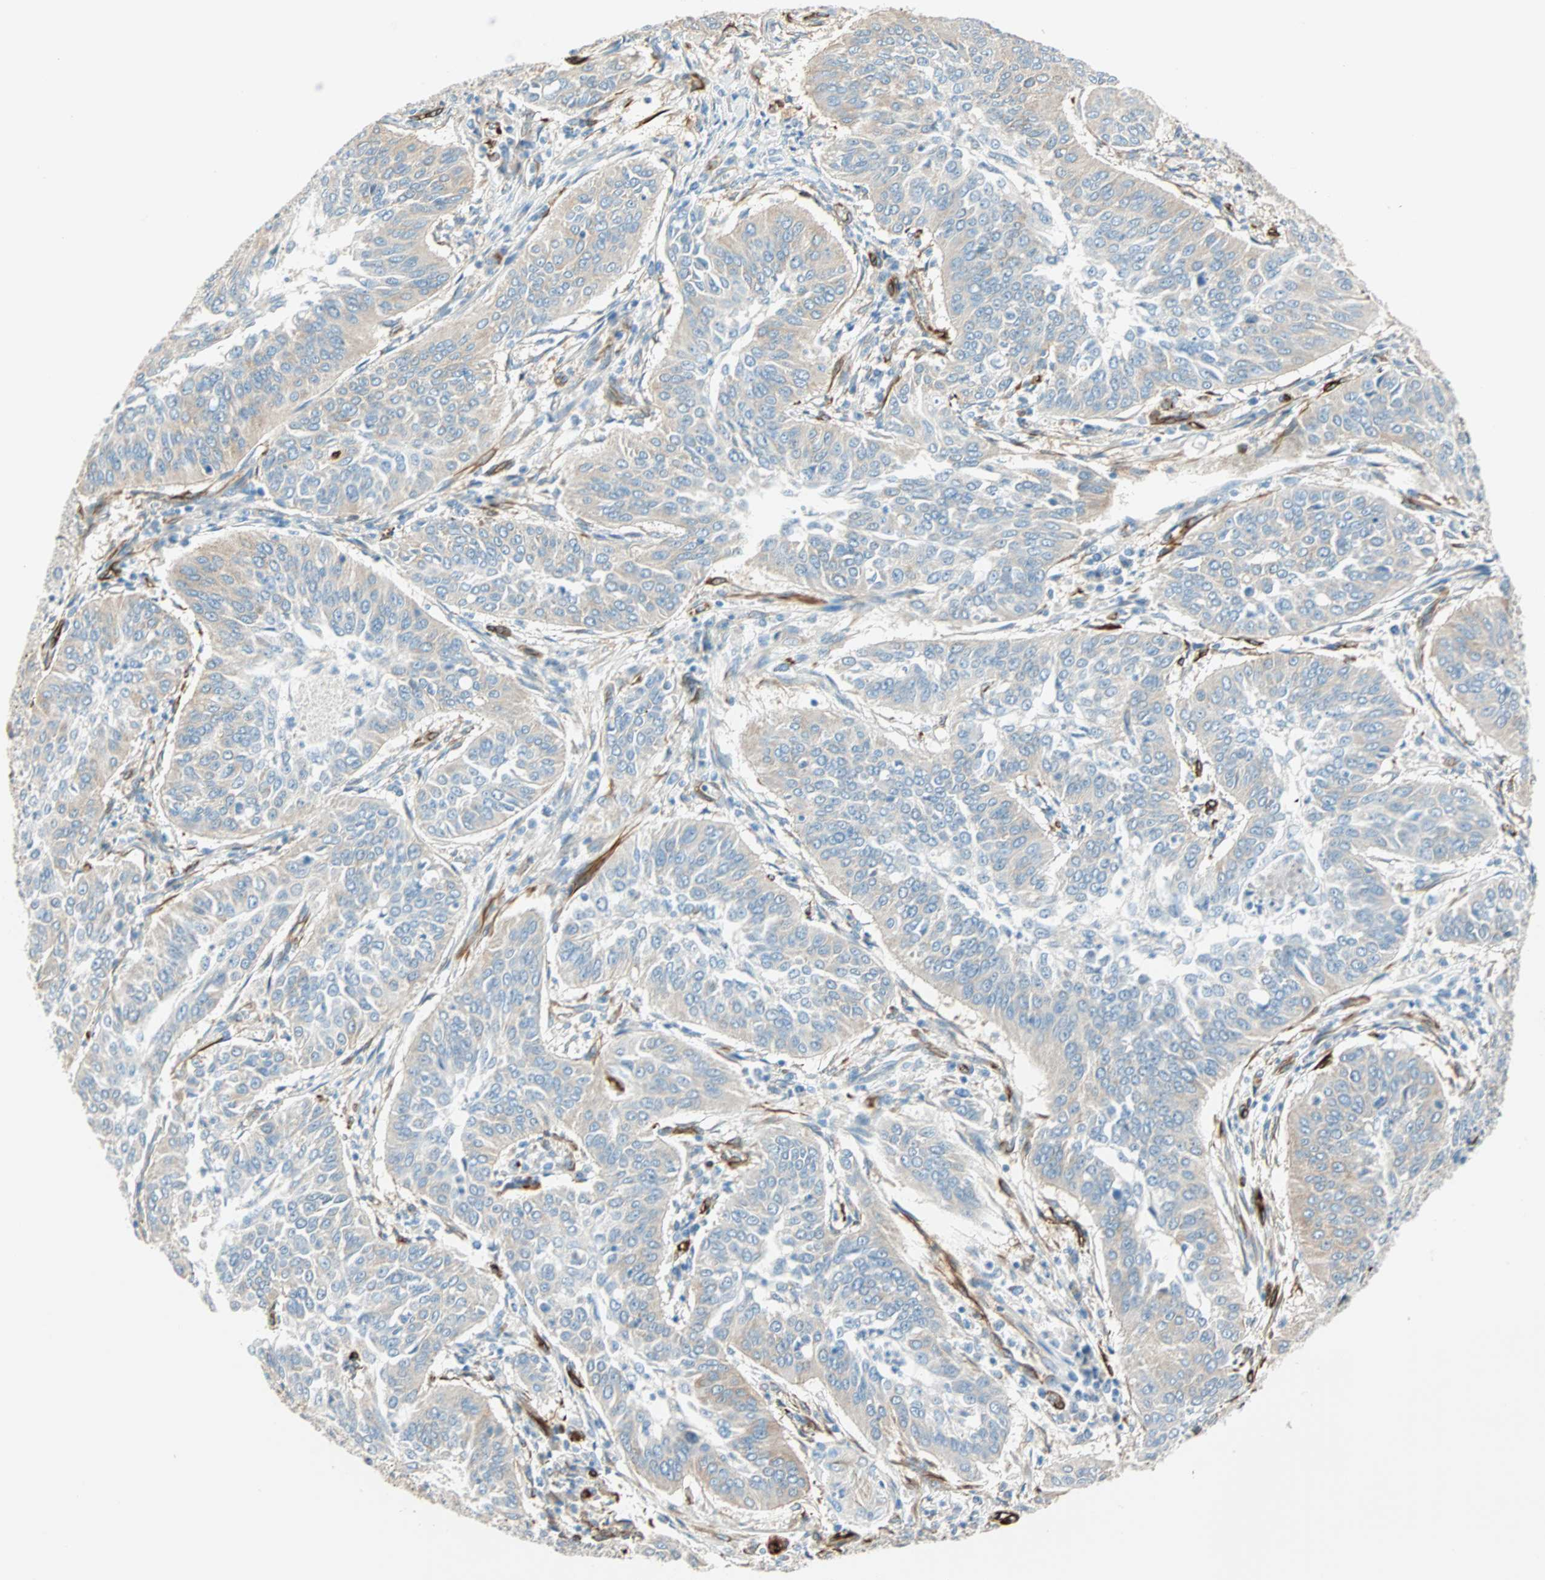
{"staining": {"intensity": "moderate", "quantity": "<25%", "location": "cytoplasmic/membranous"}, "tissue": "cervical cancer", "cell_type": "Tumor cells", "image_type": "cancer", "snomed": [{"axis": "morphology", "description": "Normal tissue, NOS"}, {"axis": "morphology", "description": "Squamous cell carcinoma, NOS"}, {"axis": "topography", "description": "Cervix"}], "caption": "Squamous cell carcinoma (cervical) stained with DAB (3,3'-diaminobenzidine) immunohistochemistry demonstrates low levels of moderate cytoplasmic/membranous expression in about <25% of tumor cells.", "gene": "NES", "patient": {"sex": "female", "age": 39}}